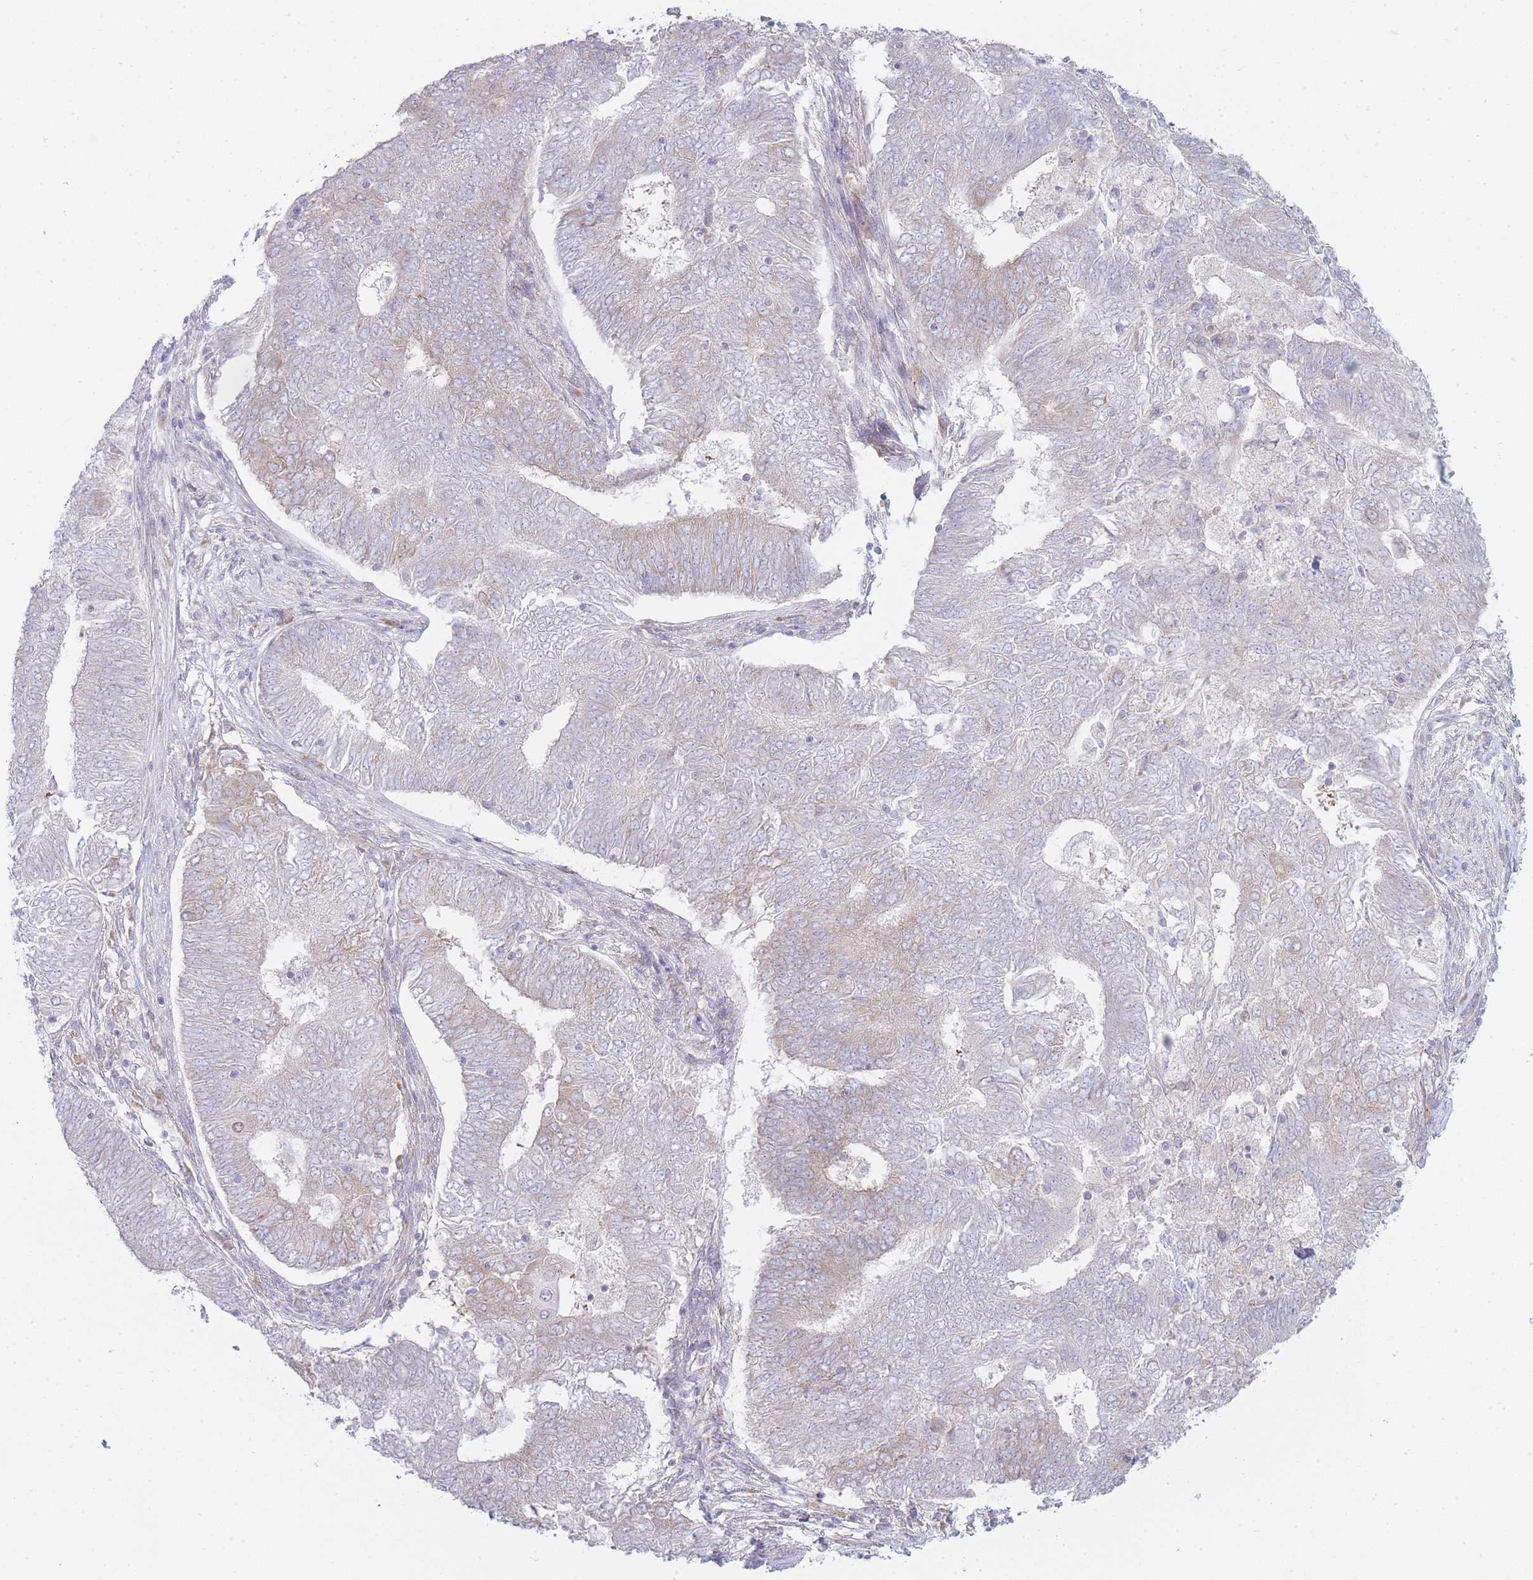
{"staining": {"intensity": "moderate", "quantity": "25%-75%", "location": "cytoplasmic/membranous"}, "tissue": "endometrial cancer", "cell_type": "Tumor cells", "image_type": "cancer", "snomed": [{"axis": "morphology", "description": "Adenocarcinoma, NOS"}, {"axis": "topography", "description": "Endometrium"}], "caption": "About 25%-75% of tumor cells in human endometrial adenocarcinoma reveal moderate cytoplasmic/membranous protein positivity as visualized by brown immunohistochemical staining.", "gene": "OR5L2", "patient": {"sex": "female", "age": 62}}